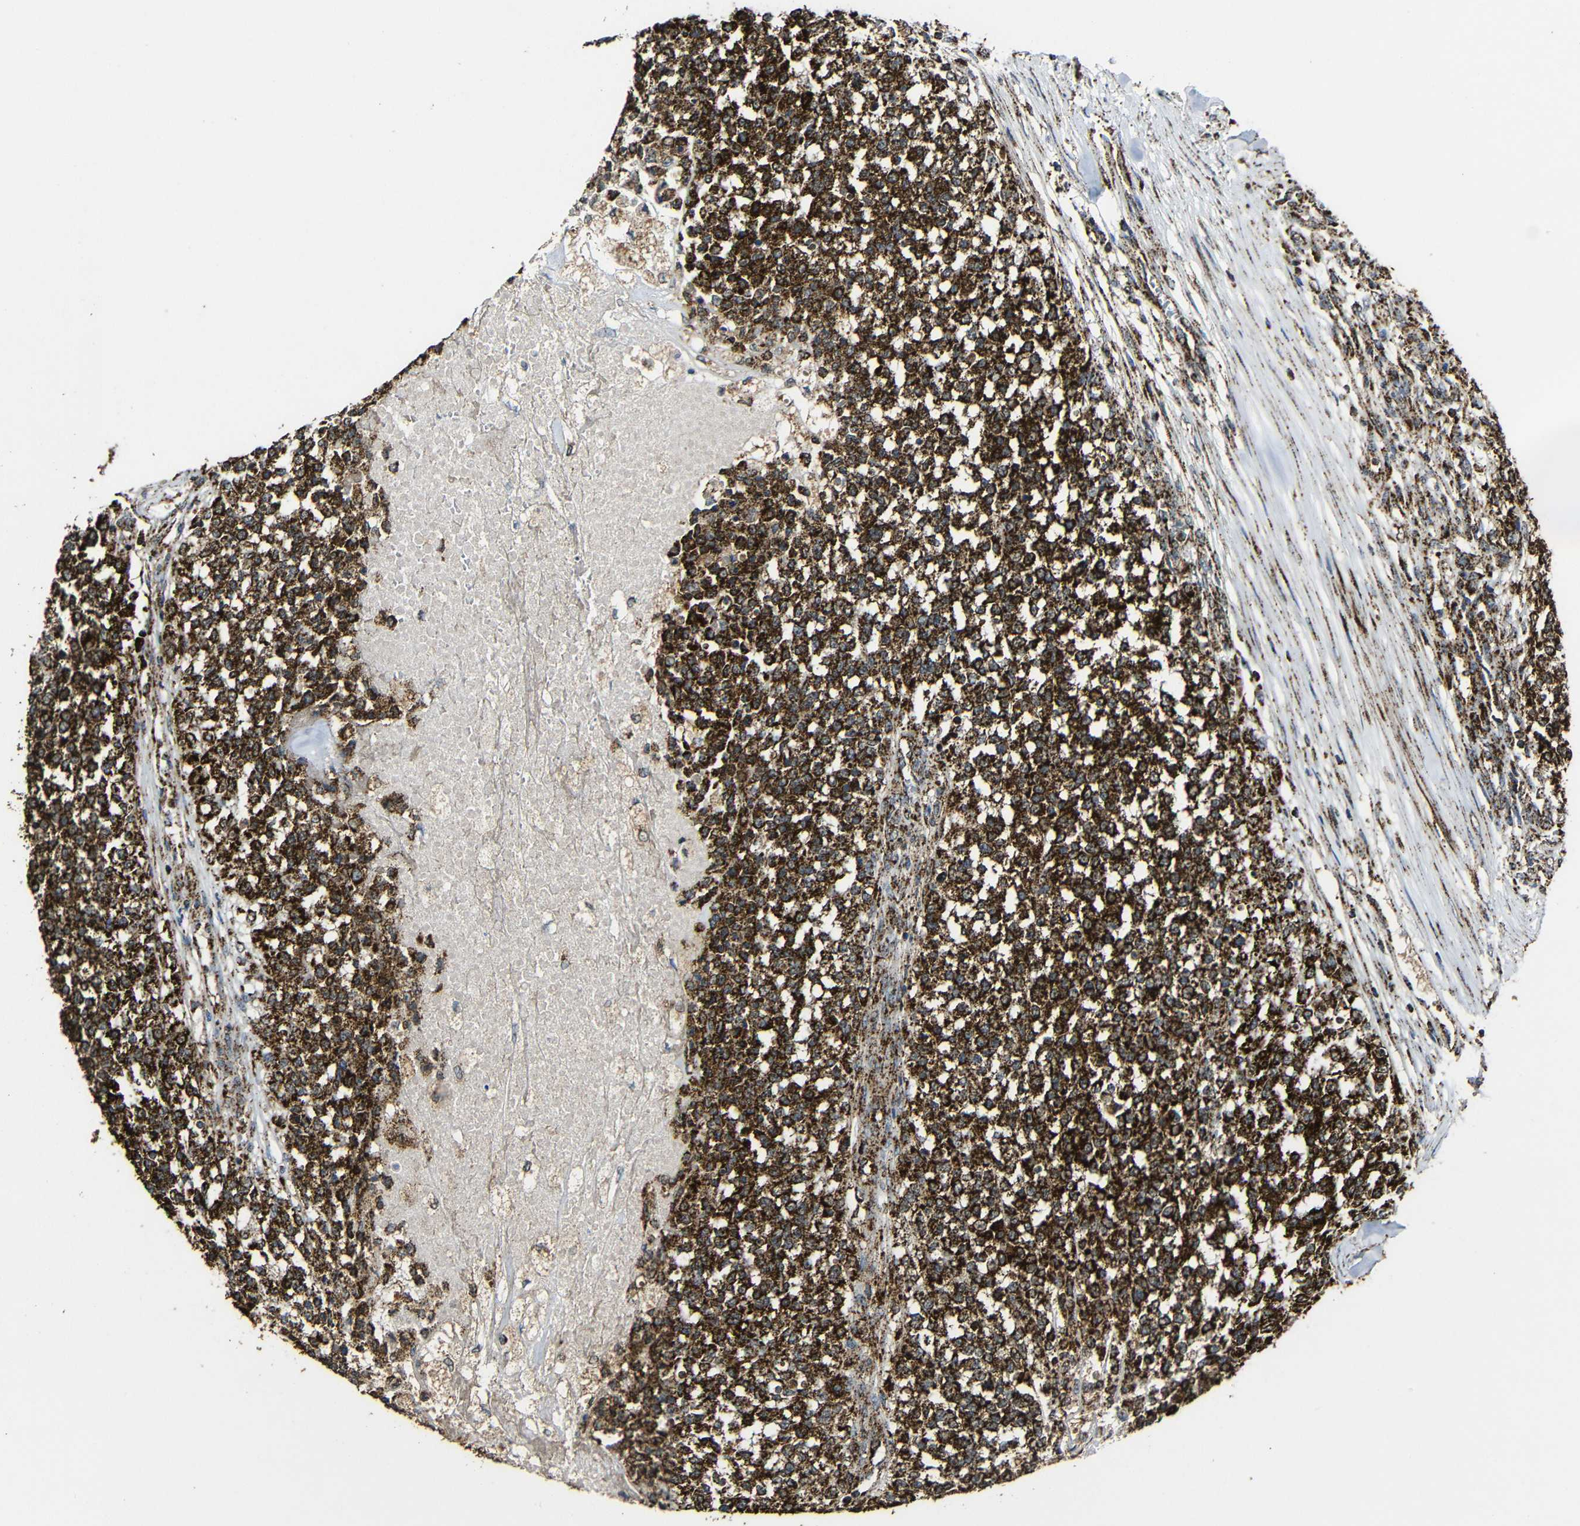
{"staining": {"intensity": "strong", "quantity": ">75%", "location": "cytoplasmic/membranous"}, "tissue": "testis cancer", "cell_type": "Tumor cells", "image_type": "cancer", "snomed": [{"axis": "morphology", "description": "Seminoma, NOS"}, {"axis": "topography", "description": "Testis"}], "caption": "A brown stain shows strong cytoplasmic/membranous positivity of a protein in human testis seminoma tumor cells.", "gene": "ATP5F1A", "patient": {"sex": "male", "age": 59}}